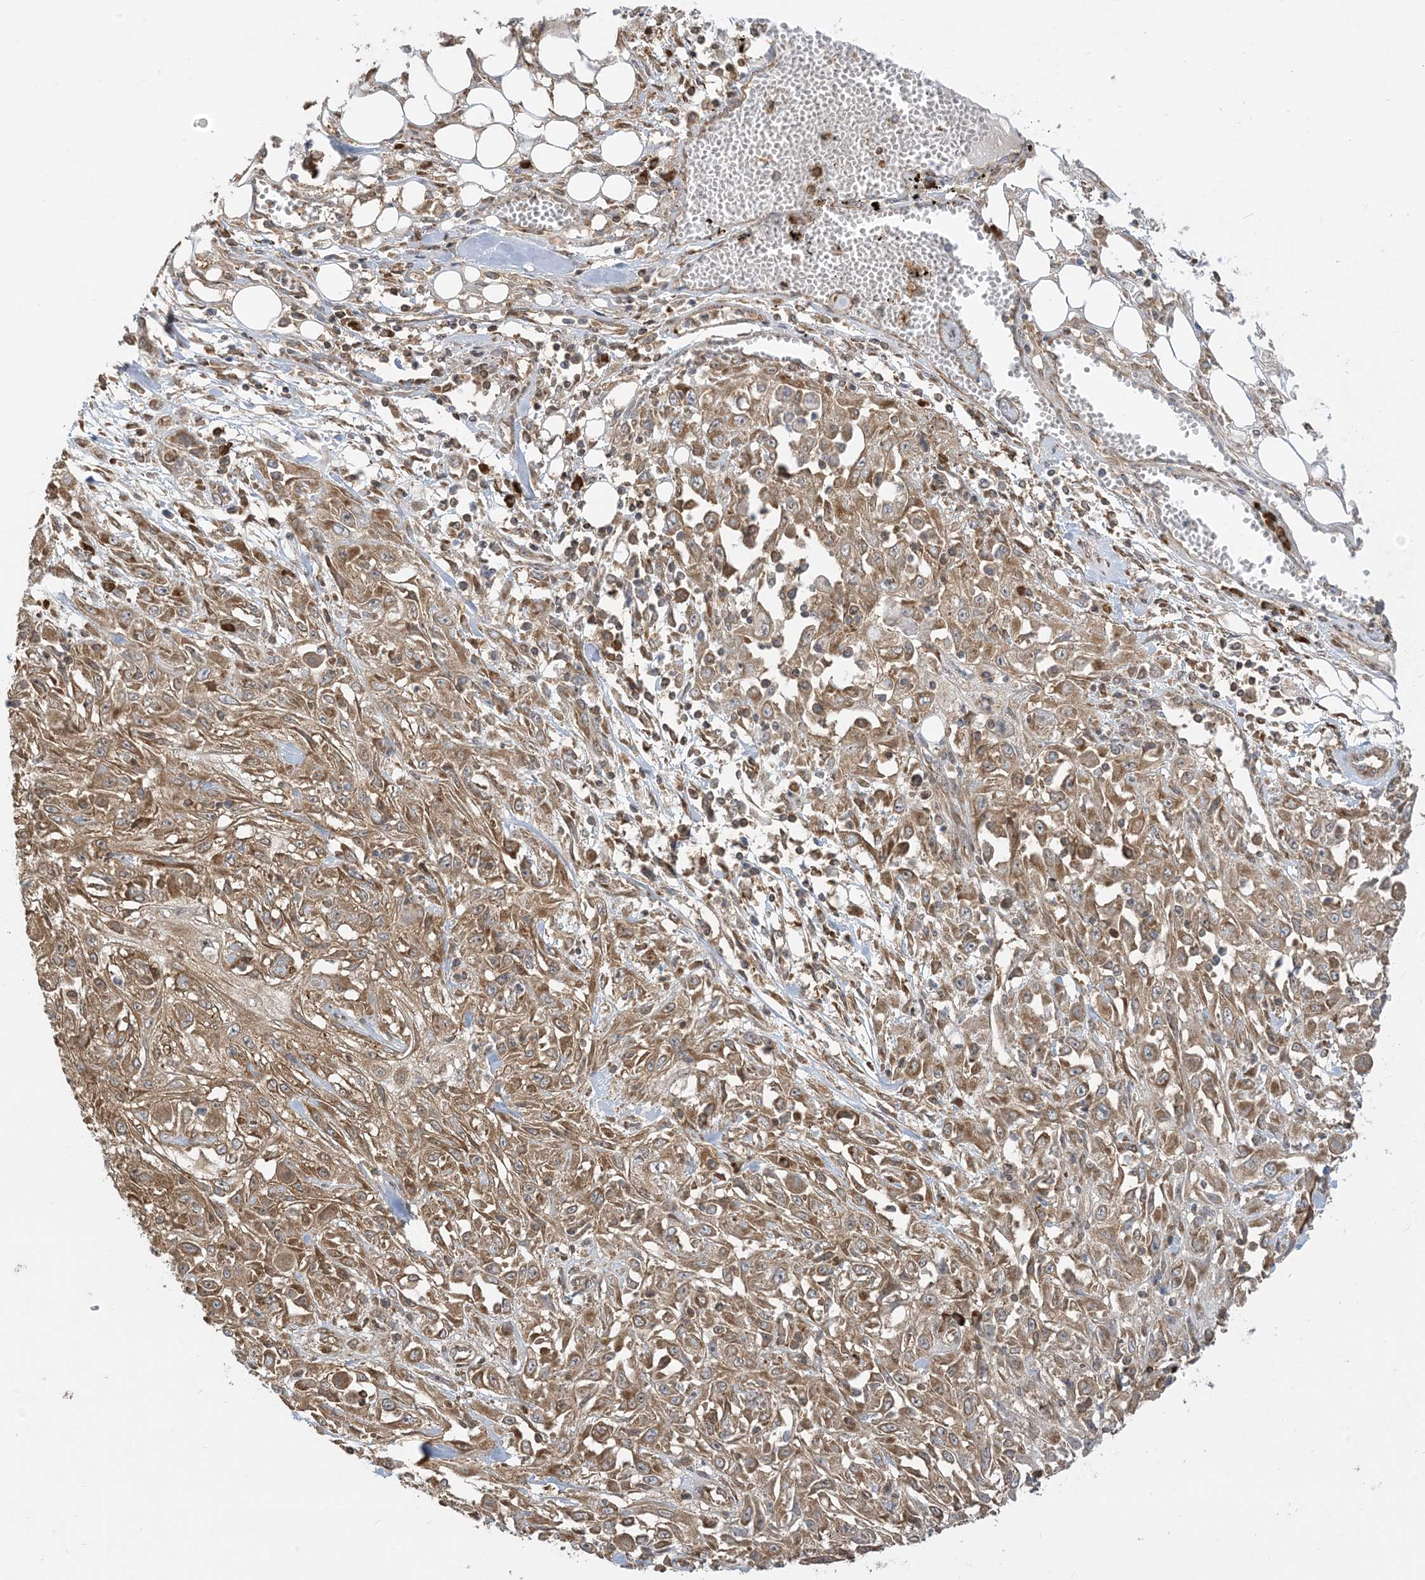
{"staining": {"intensity": "moderate", "quantity": ">75%", "location": "cytoplasmic/membranous"}, "tissue": "skin cancer", "cell_type": "Tumor cells", "image_type": "cancer", "snomed": [{"axis": "morphology", "description": "Squamous cell carcinoma, NOS"}, {"axis": "morphology", "description": "Squamous cell carcinoma, metastatic, NOS"}, {"axis": "topography", "description": "Skin"}, {"axis": "topography", "description": "Lymph node"}], "caption": "Skin cancer stained with IHC reveals moderate cytoplasmic/membranous staining in approximately >75% of tumor cells.", "gene": "SRP72", "patient": {"sex": "male", "age": 75}}